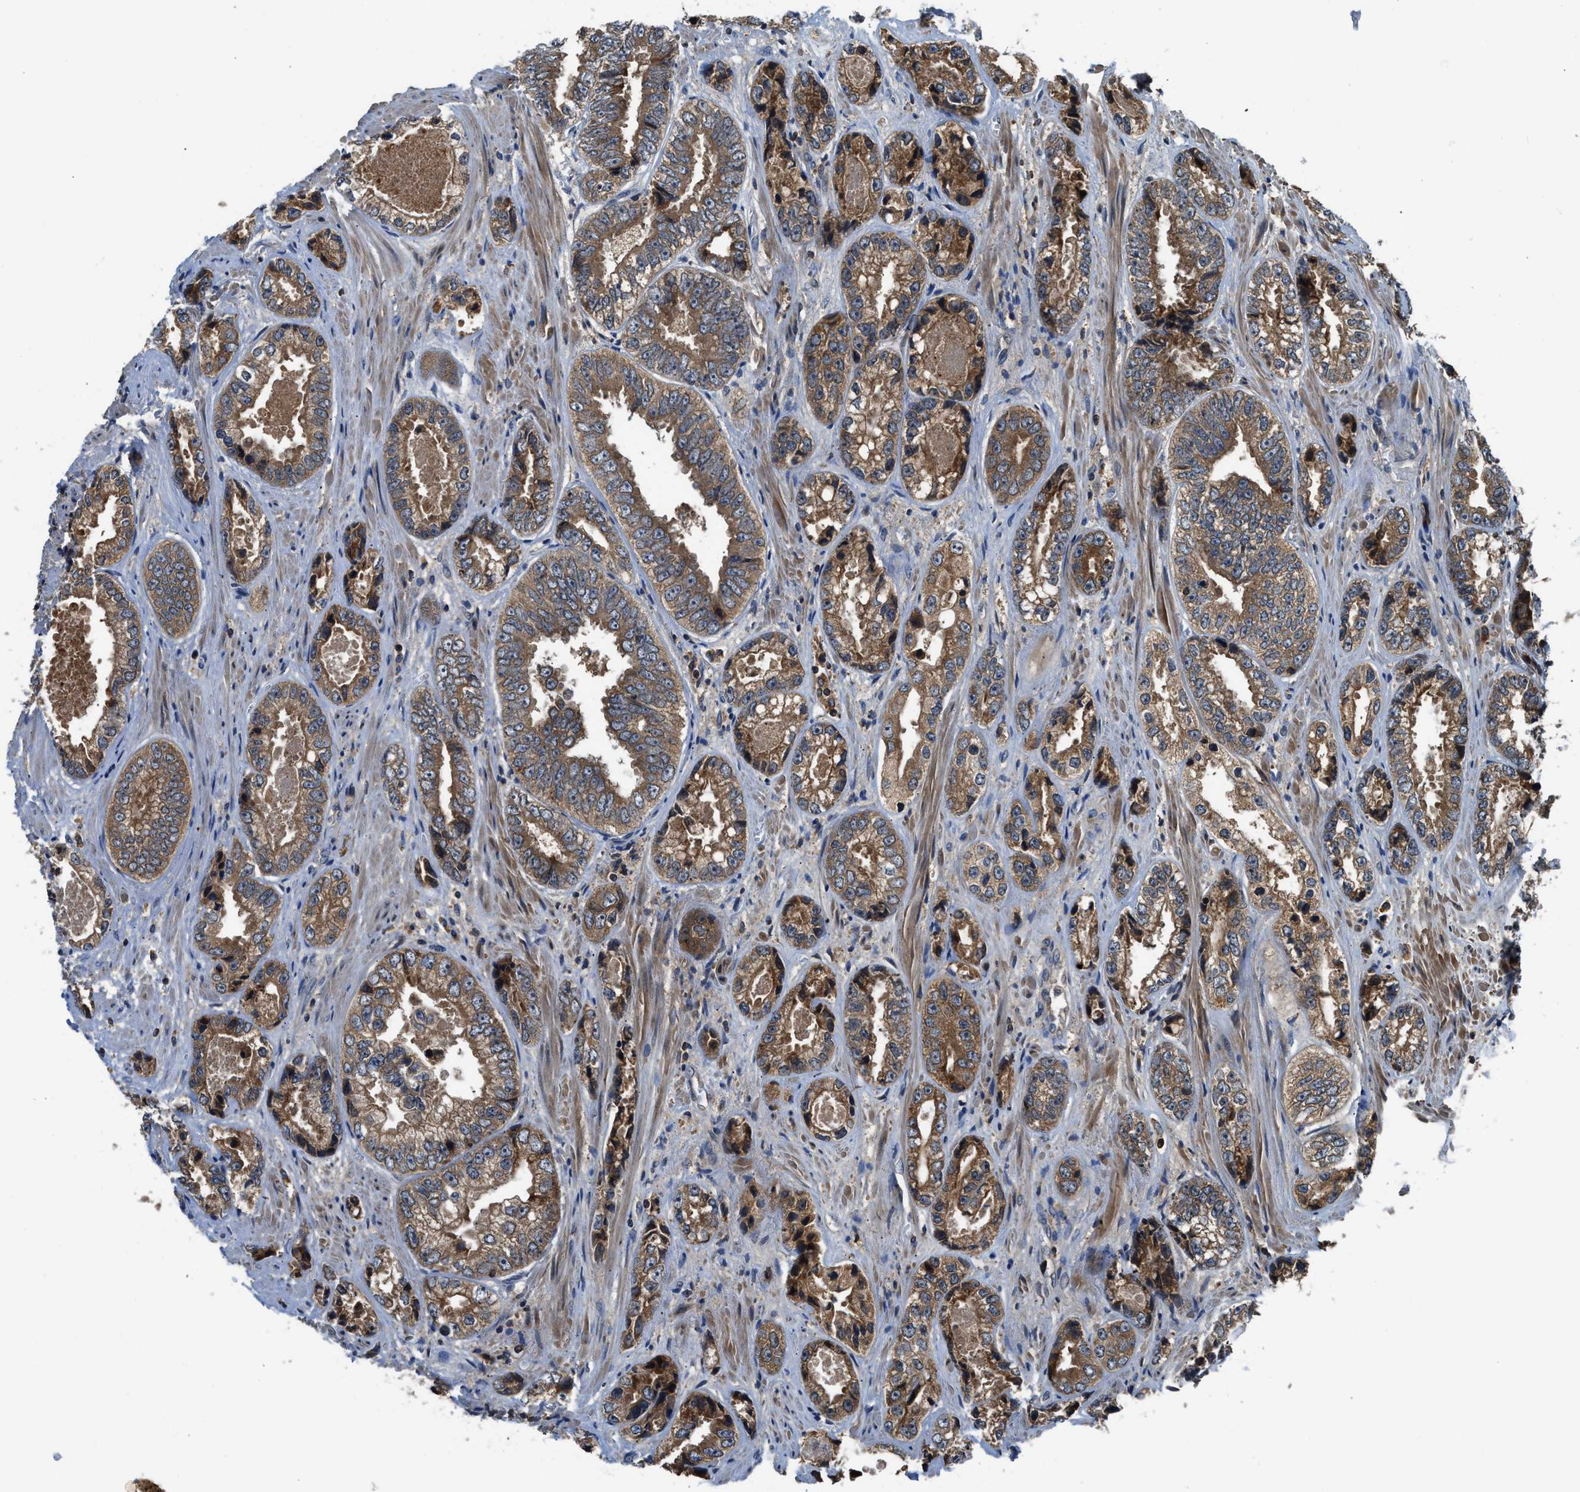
{"staining": {"intensity": "moderate", "quantity": ">75%", "location": "cytoplasmic/membranous"}, "tissue": "prostate cancer", "cell_type": "Tumor cells", "image_type": "cancer", "snomed": [{"axis": "morphology", "description": "Adenocarcinoma, High grade"}, {"axis": "topography", "description": "Prostate"}], "caption": "Adenocarcinoma (high-grade) (prostate) was stained to show a protein in brown. There is medium levels of moderate cytoplasmic/membranous staining in approximately >75% of tumor cells.", "gene": "PAFAH2", "patient": {"sex": "male", "age": 61}}